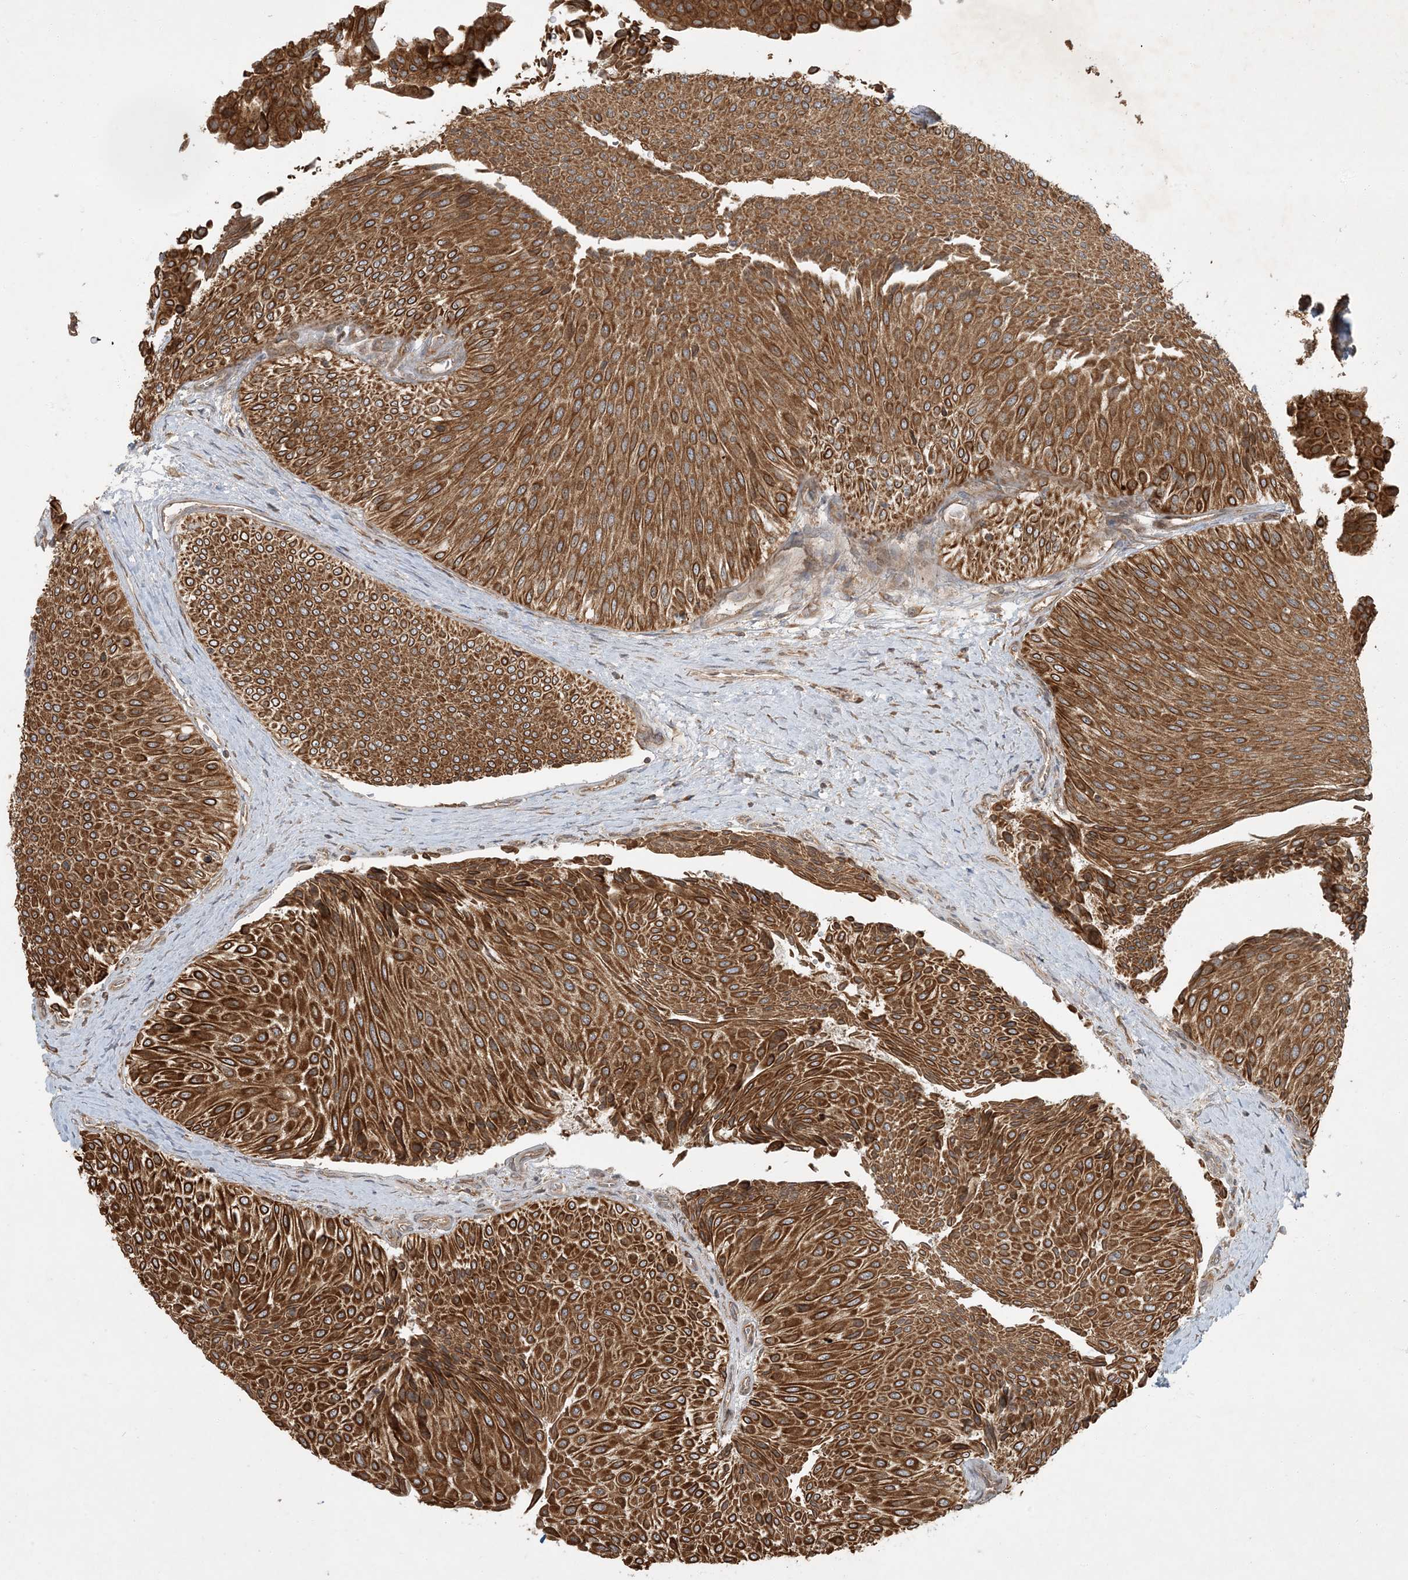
{"staining": {"intensity": "strong", "quantity": ">75%", "location": "cytoplasmic/membranous"}, "tissue": "urothelial cancer", "cell_type": "Tumor cells", "image_type": "cancer", "snomed": [{"axis": "morphology", "description": "Urothelial carcinoma, Low grade"}, {"axis": "topography", "description": "Urinary bladder"}], "caption": "Human low-grade urothelial carcinoma stained for a protein (brown) demonstrates strong cytoplasmic/membranous positive staining in about >75% of tumor cells.", "gene": "COMMD8", "patient": {"sex": "male", "age": 78}}